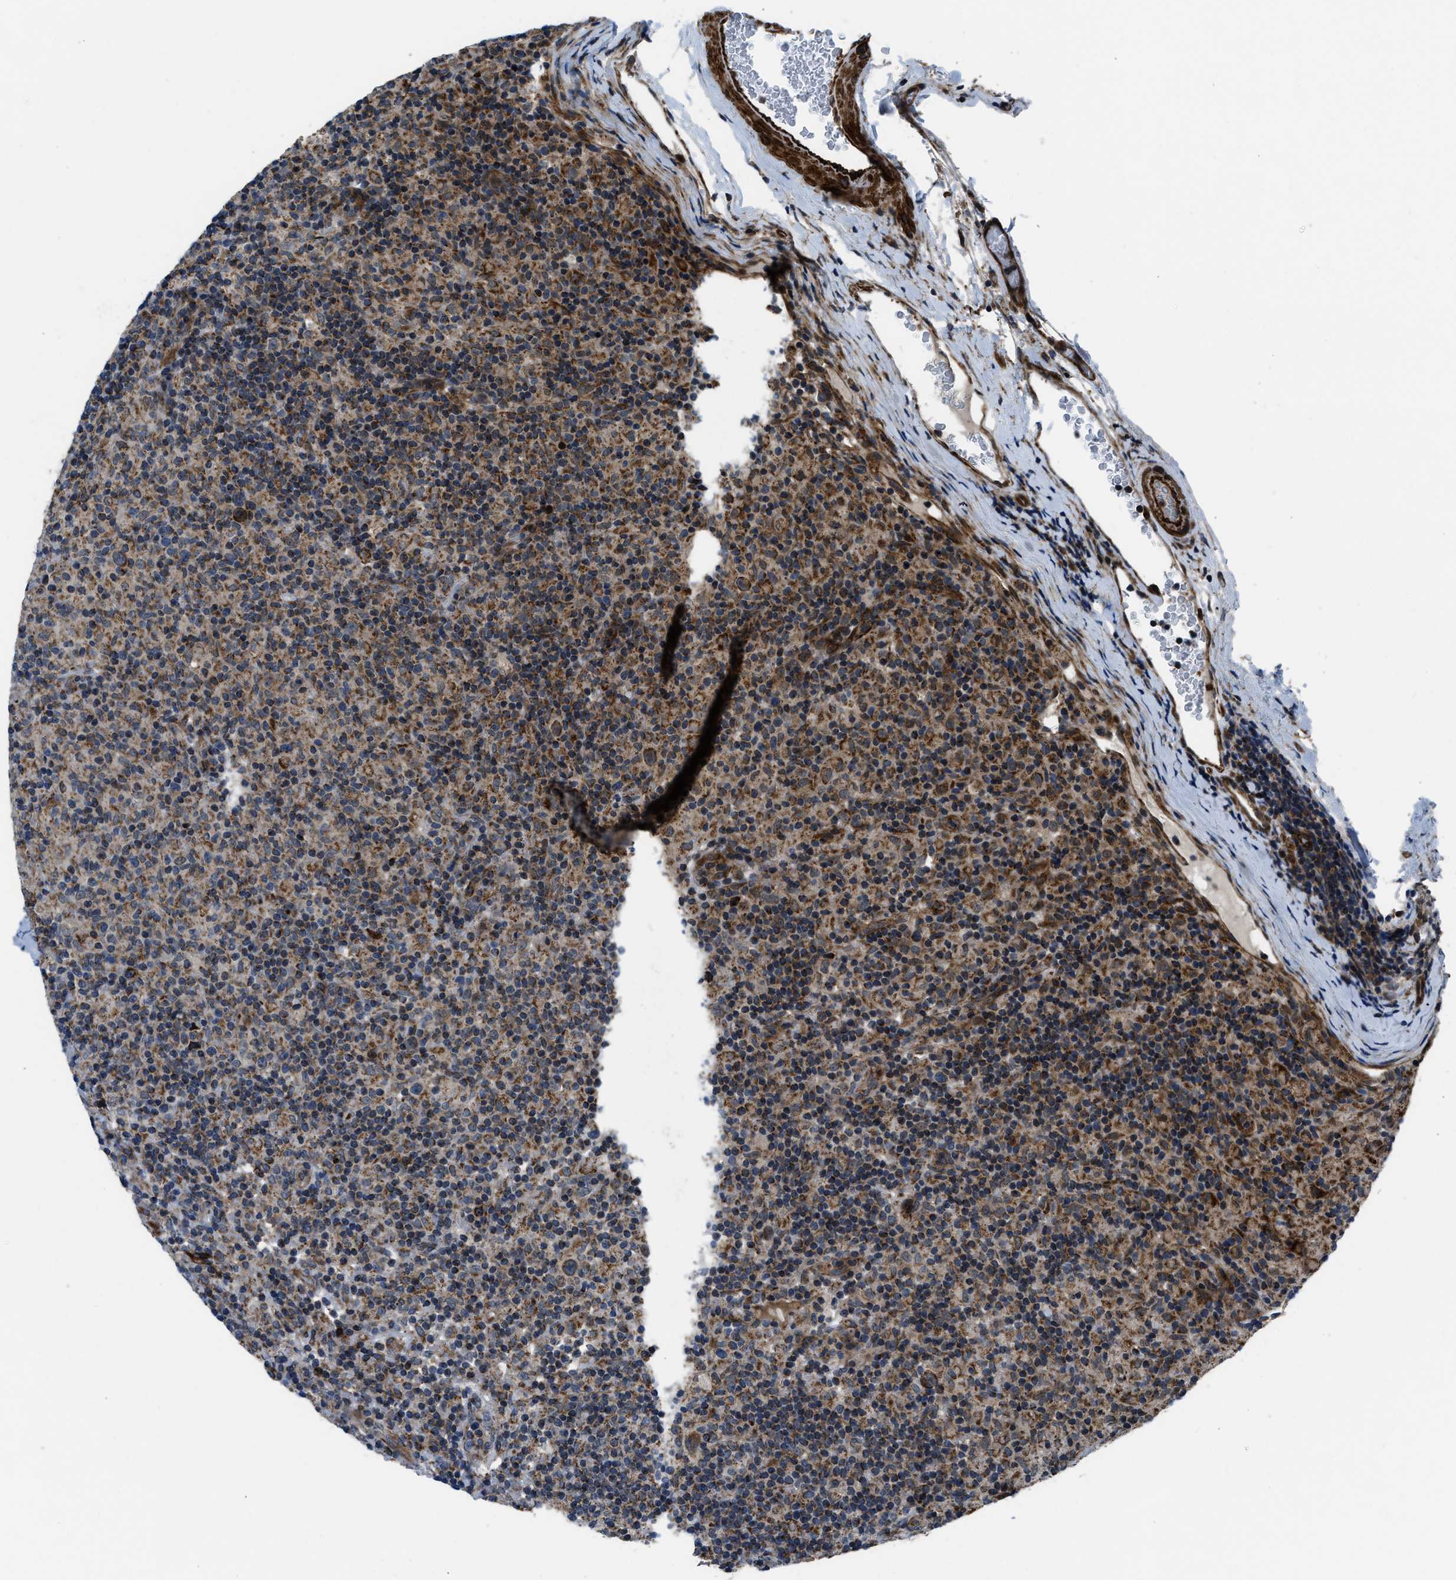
{"staining": {"intensity": "moderate", "quantity": ">75%", "location": "cytoplasmic/membranous"}, "tissue": "lymphoma", "cell_type": "Tumor cells", "image_type": "cancer", "snomed": [{"axis": "morphology", "description": "Hodgkin's disease, NOS"}, {"axis": "topography", "description": "Lymph node"}], "caption": "Human lymphoma stained with a protein marker shows moderate staining in tumor cells.", "gene": "GSDME", "patient": {"sex": "male", "age": 70}}